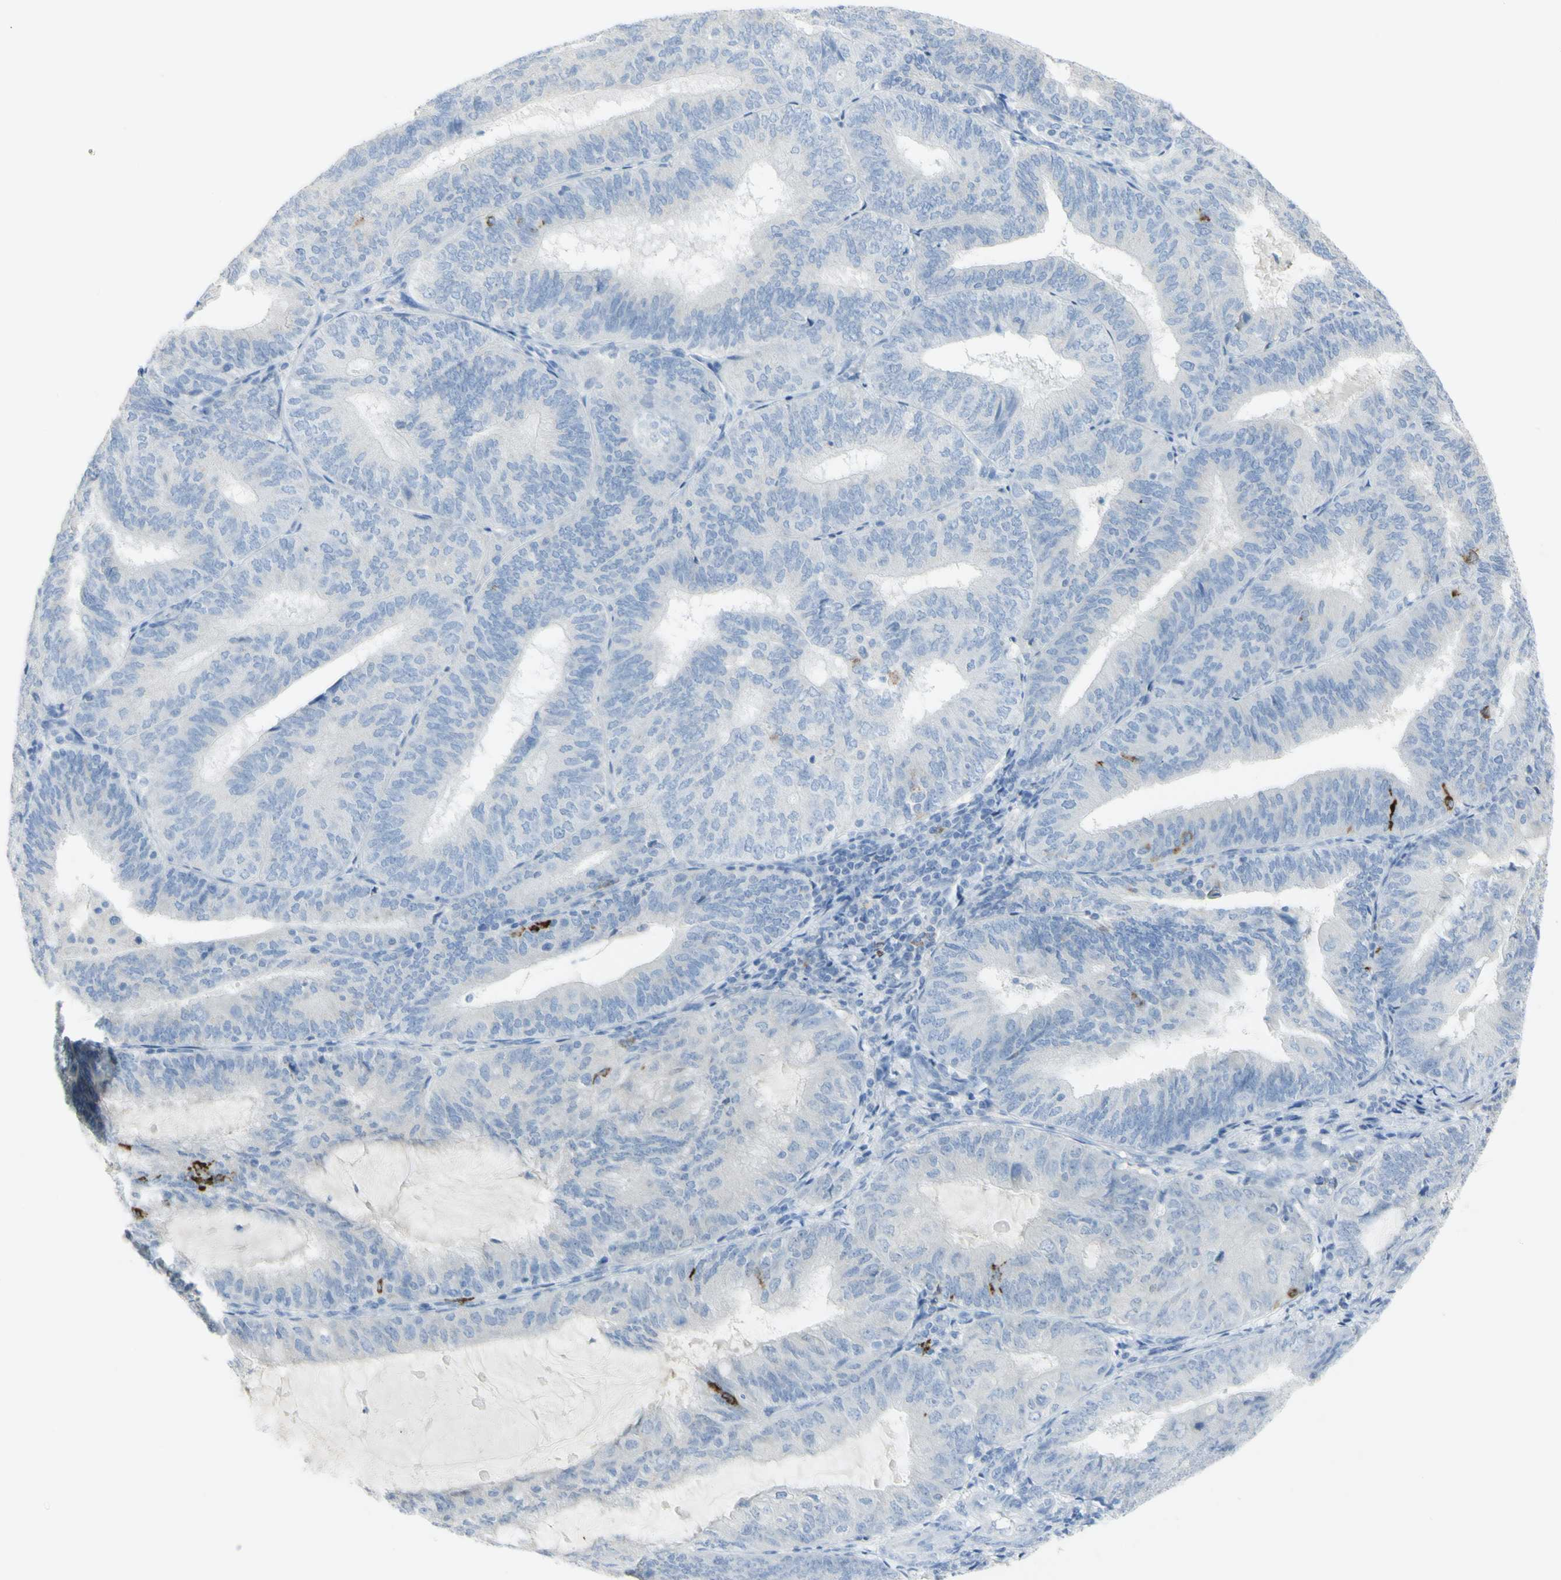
{"staining": {"intensity": "negative", "quantity": "none", "location": "none"}, "tissue": "endometrial cancer", "cell_type": "Tumor cells", "image_type": "cancer", "snomed": [{"axis": "morphology", "description": "Adenocarcinoma, NOS"}, {"axis": "topography", "description": "Endometrium"}], "caption": "High magnification brightfield microscopy of adenocarcinoma (endometrial) stained with DAB (3,3'-diaminobenzidine) (brown) and counterstained with hematoxylin (blue): tumor cells show no significant positivity.", "gene": "CD207", "patient": {"sex": "female", "age": 81}}